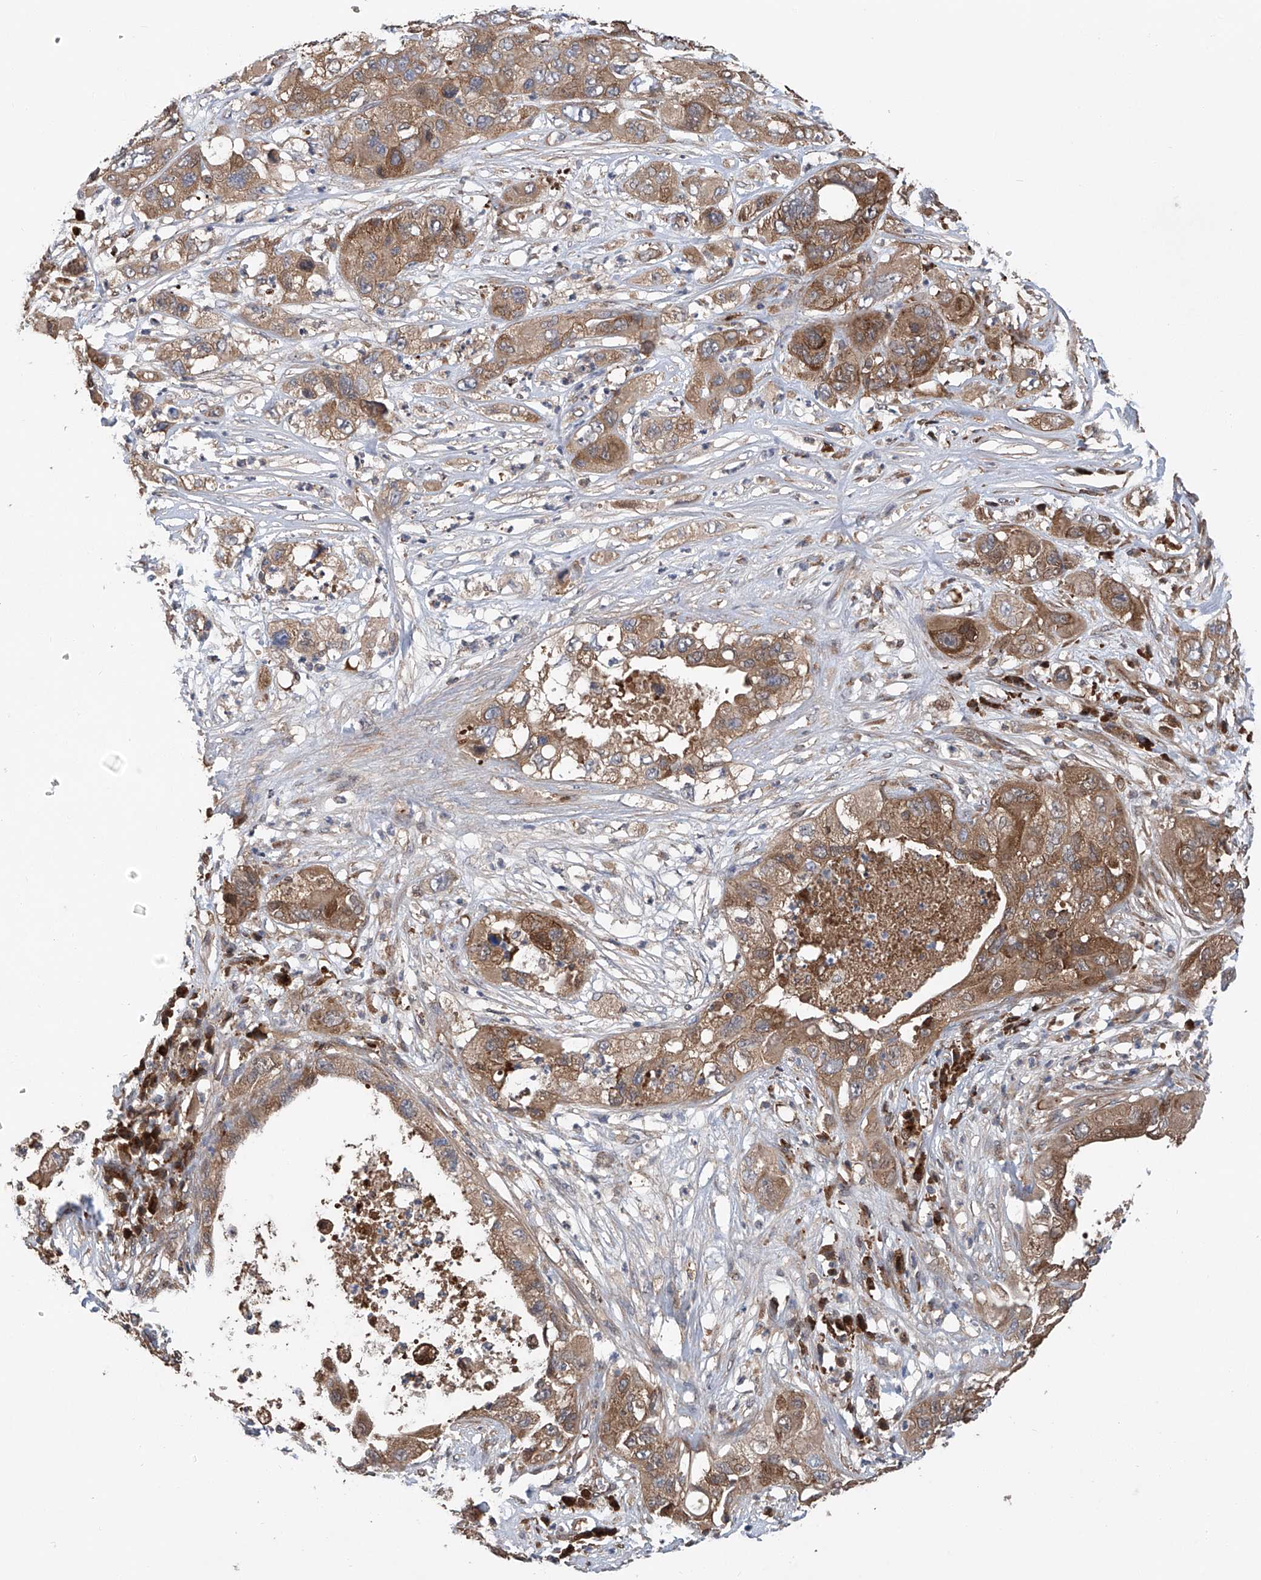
{"staining": {"intensity": "moderate", "quantity": ">75%", "location": "cytoplasmic/membranous"}, "tissue": "pancreatic cancer", "cell_type": "Tumor cells", "image_type": "cancer", "snomed": [{"axis": "morphology", "description": "Adenocarcinoma, NOS"}, {"axis": "topography", "description": "Pancreas"}], "caption": "Pancreatic cancer stained for a protein (brown) demonstrates moderate cytoplasmic/membranous positive staining in approximately >75% of tumor cells.", "gene": "ASCC3", "patient": {"sex": "female", "age": 78}}